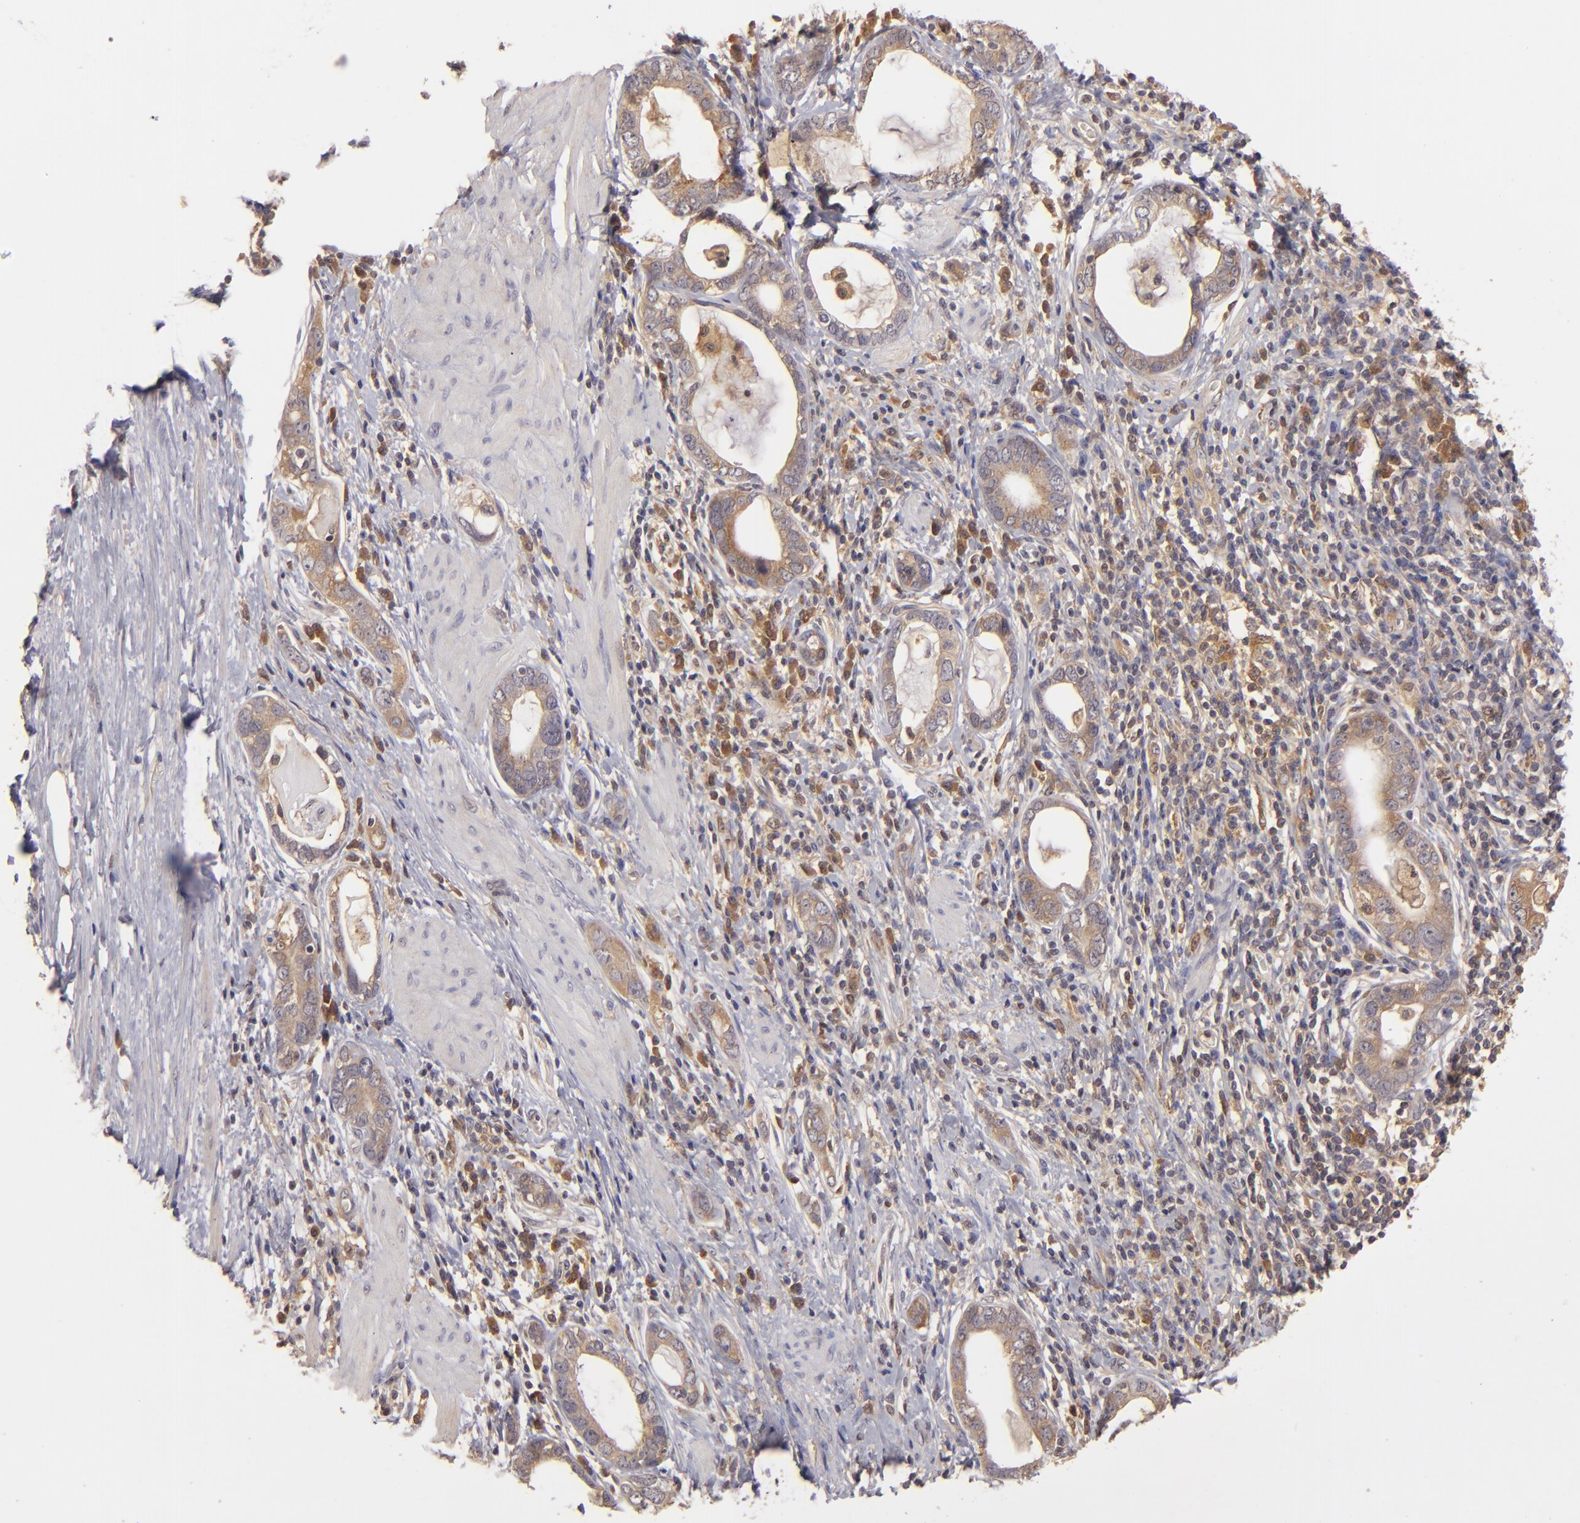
{"staining": {"intensity": "moderate", "quantity": ">75%", "location": "cytoplasmic/membranous"}, "tissue": "stomach cancer", "cell_type": "Tumor cells", "image_type": "cancer", "snomed": [{"axis": "morphology", "description": "Adenocarcinoma, NOS"}, {"axis": "topography", "description": "Stomach, lower"}], "caption": "Protein staining of stomach adenocarcinoma tissue exhibits moderate cytoplasmic/membranous expression in approximately >75% of tumor cells. The staining is performed using DAB (3,3'-diaminobenzidine) brown chromogen to label protein expression. The nuclei are counter-stained blue using hematoxylin.", "gene": "PRKCD", "patient": {"sex": "female", "age": 93}}